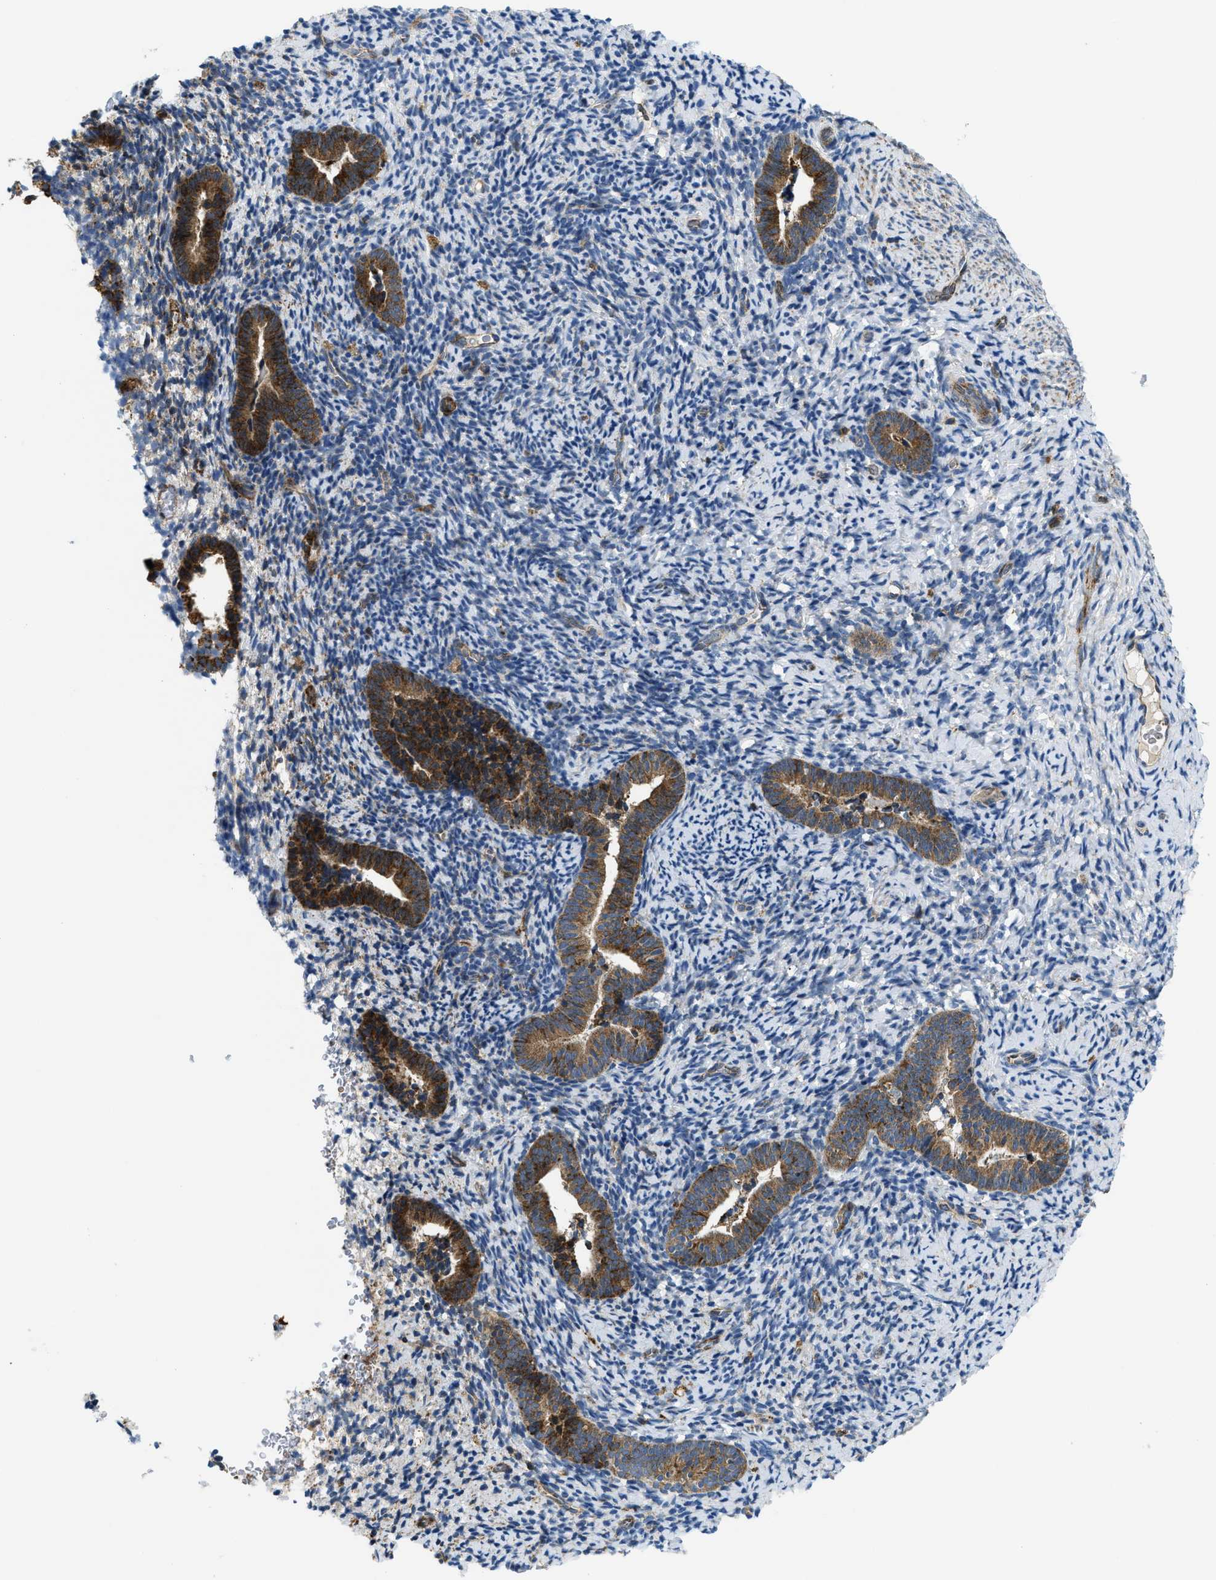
{"staining": {"intensity": "negative", "quantity": "none", "location": "none"}, "tissue": "endometrium", "cell_type": "Cells in endometrial stroma", "image_type": "normal", "snomed": [{"axis": "morphology", "description": "Normal tissue, NOS"}, {"axis": "topography", "description": "Endometrium"}], "caption": "Immunohistochemistry (IHC) histopathology image of benign endometrium: endometrium stained with DAB exhibits no significant protein expression in cells in endometrial stroma. (DAB (3,3'-diaminobenzidine) immunohistochemistry (IHC) with hematoxylin counter stain).", "gene": "CSPG4", "patient": {"sex": "female", "age": 51}}